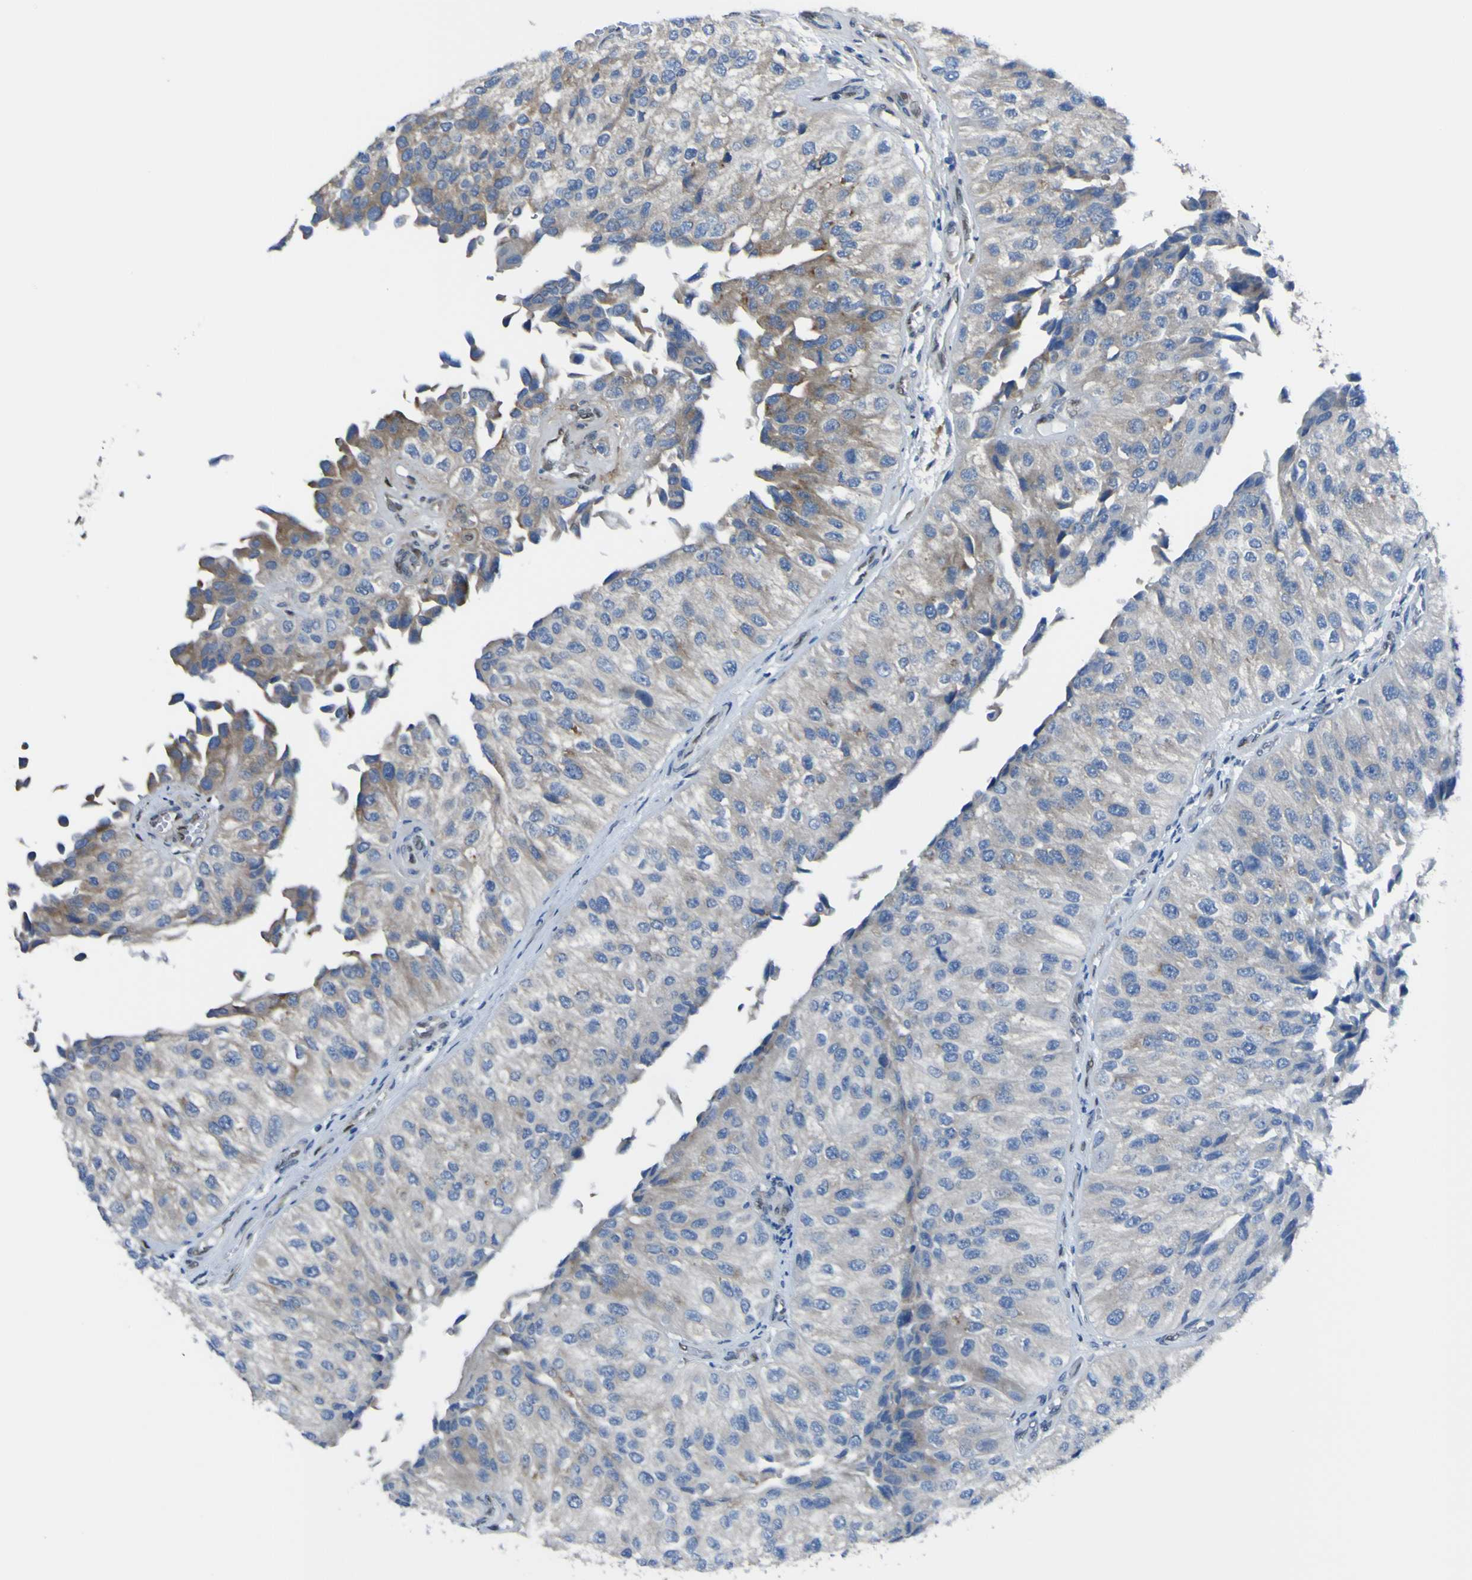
{"staining": {"intensity": "moderate", "quantity": "25%-75%", "location": "cytoplasmic/membranous"}, "tissue": "urothelial cancer", "cell_type": "Tumor cells", "image_type": "cancer", "snomed": [{"axis": "morphology", "description": "Urothelial carcinoma, High grade"}, {"axis": "topography", "description": "Kidney"}, {"axis": "topography", "description": "Urinary bladder"}], "caption": "Protein expression analysis of urothelial cancer reveals moderate cytoplasmic/membranous staining in approximately 25%-75% of tumor cells.", "gene": "LRRN1", "patient": {"sex": "male", "age": 77}}